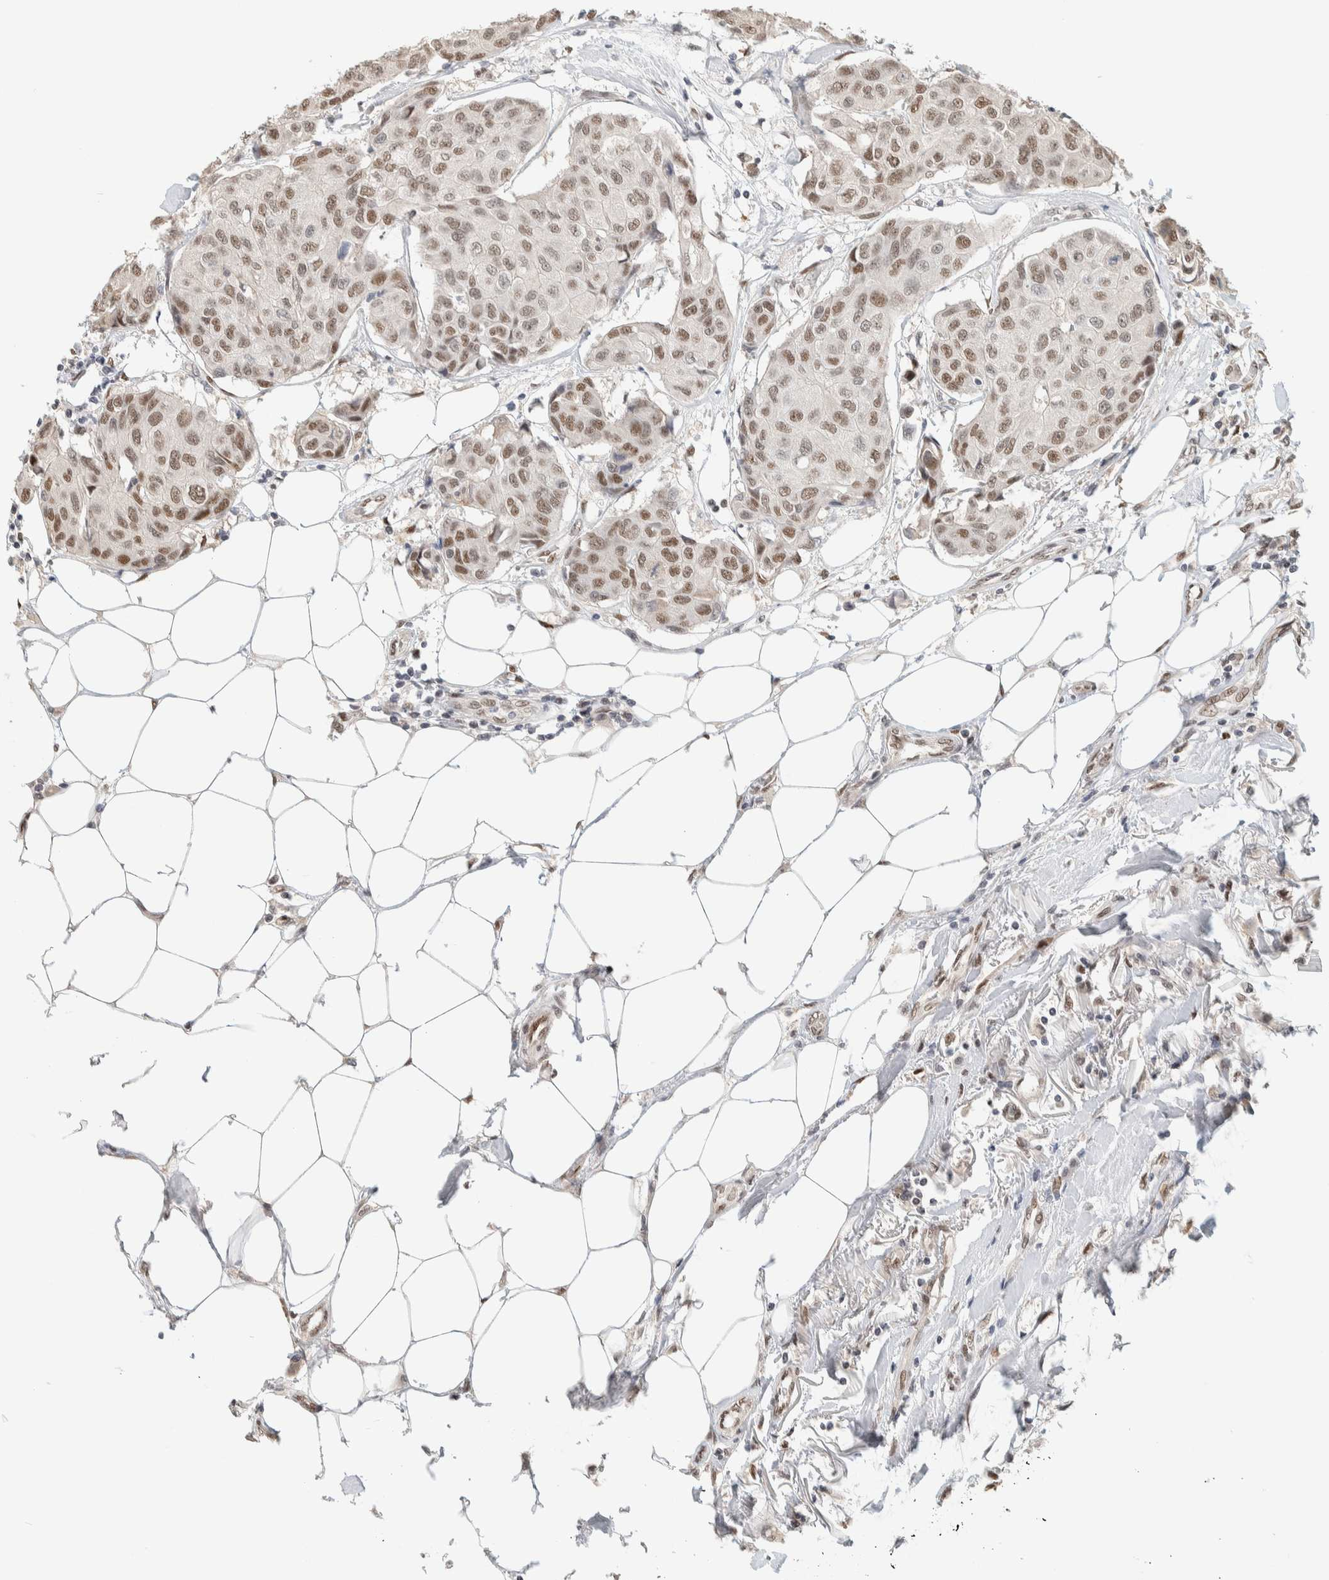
{"staining": {"intensity": "moderate", "quantity": ">75%", "location": "nuclear"}, "tissue": "breast cancer", "cell_type": "Tumor cells", "image_type": "cancer", "snomed": [{"axis": "morphology", "description": "Duct carcinoma"}, {"axis": "topography", "description": "Breast"}], "caption": "Immunohistochemistry (DAB (3,3'-diaminobenzidine)) staining of human breast cancer demonstrates moderate nuclear protein expression in approximately >75% of tumor cells.", "gene": "PUS7", "patient": {"sex": "female", "age": 80}}